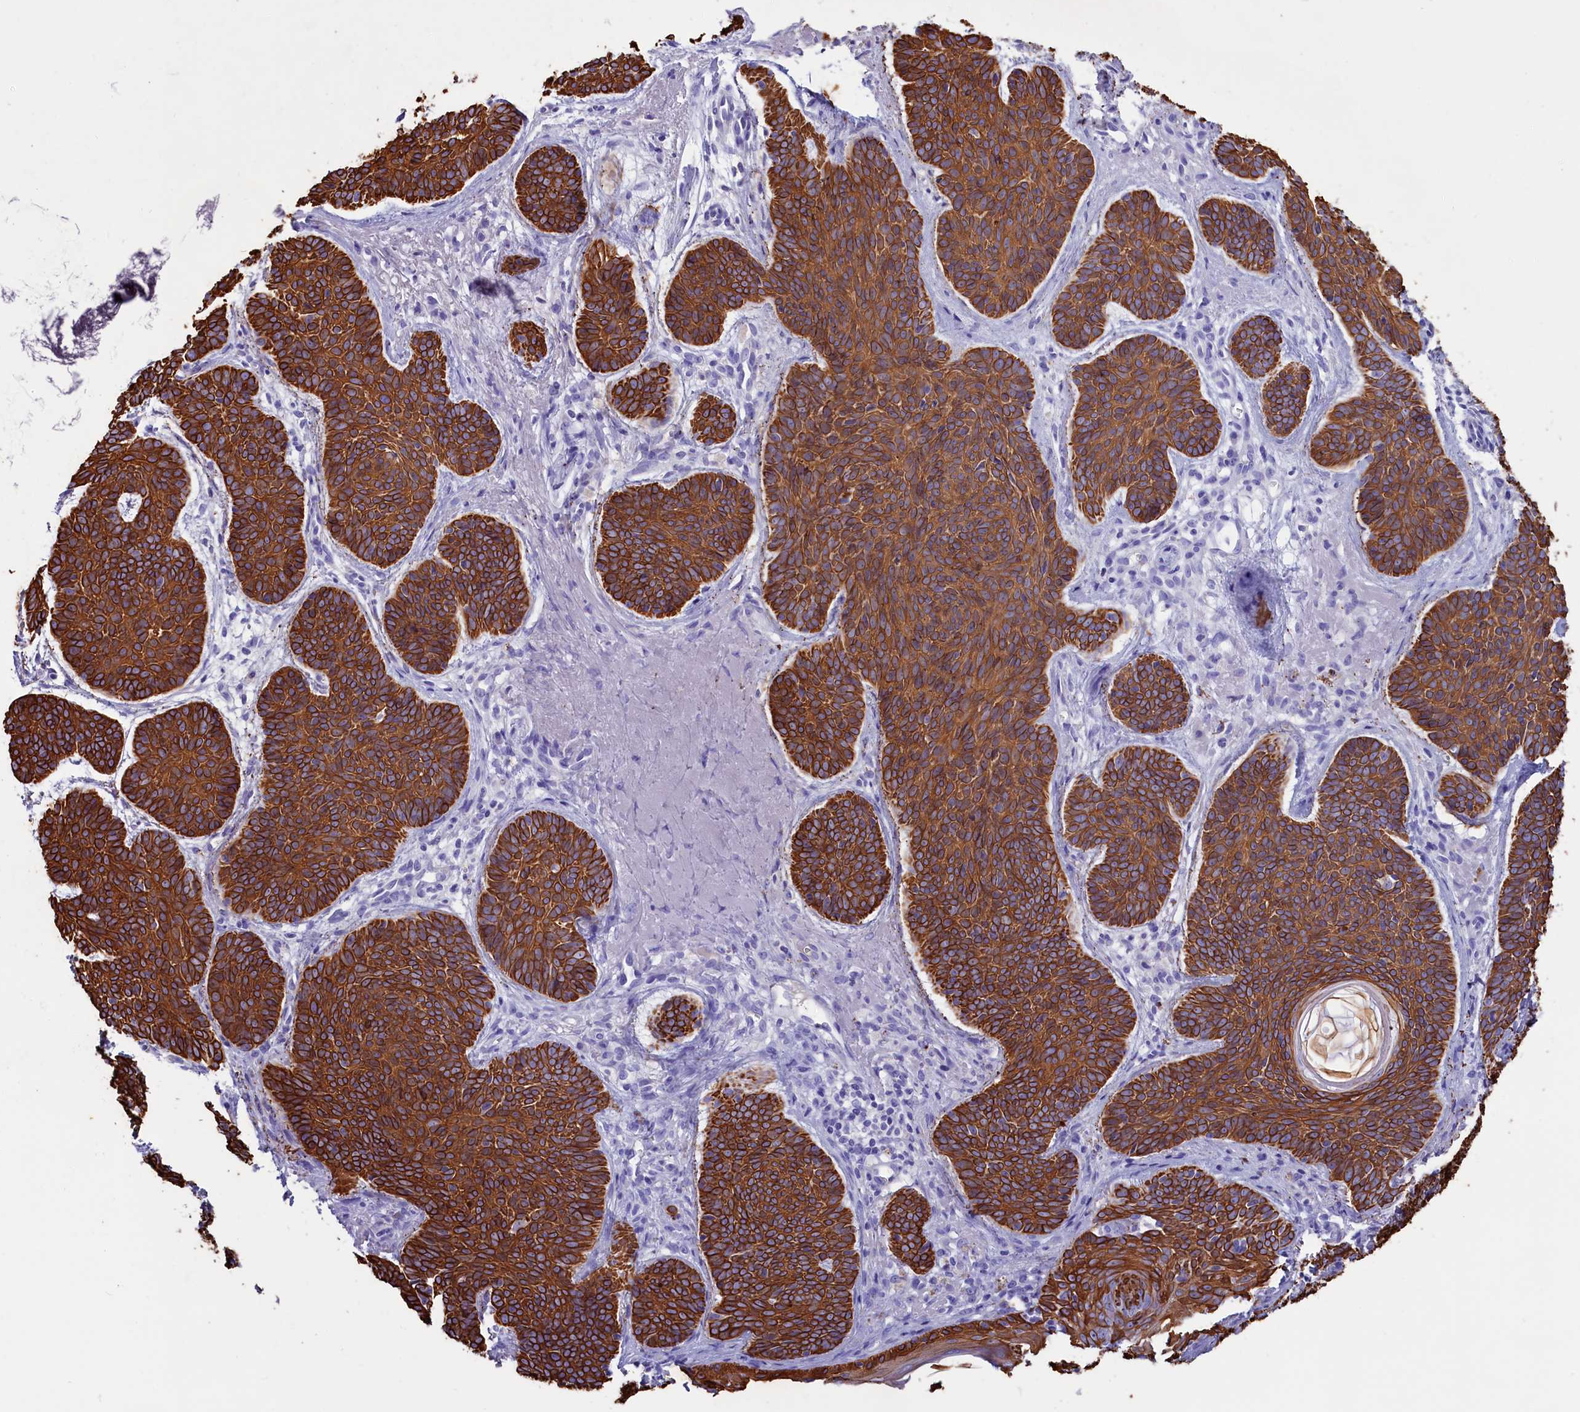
{"staining": {"intensity": "strong", "quantity": ">75%", "location": "cytoplasmic/membranous"}, "tissue": "skin cancer", "cell_type": "Tumor cells", "image_type": "cancer", "snomed": [{"axis": "morphology", "description": "Basal cell carcinoma"}, {"axis": "topography", "description": "Skin"}], "caption": "Protein staining demonstrates strong cytoplasmic/membranous expression in approximately >75% of tumor cells in skin basal cell carcinoma.", "gene": "SULT2A1", "patient": {"sex": "female", "age": 74}}